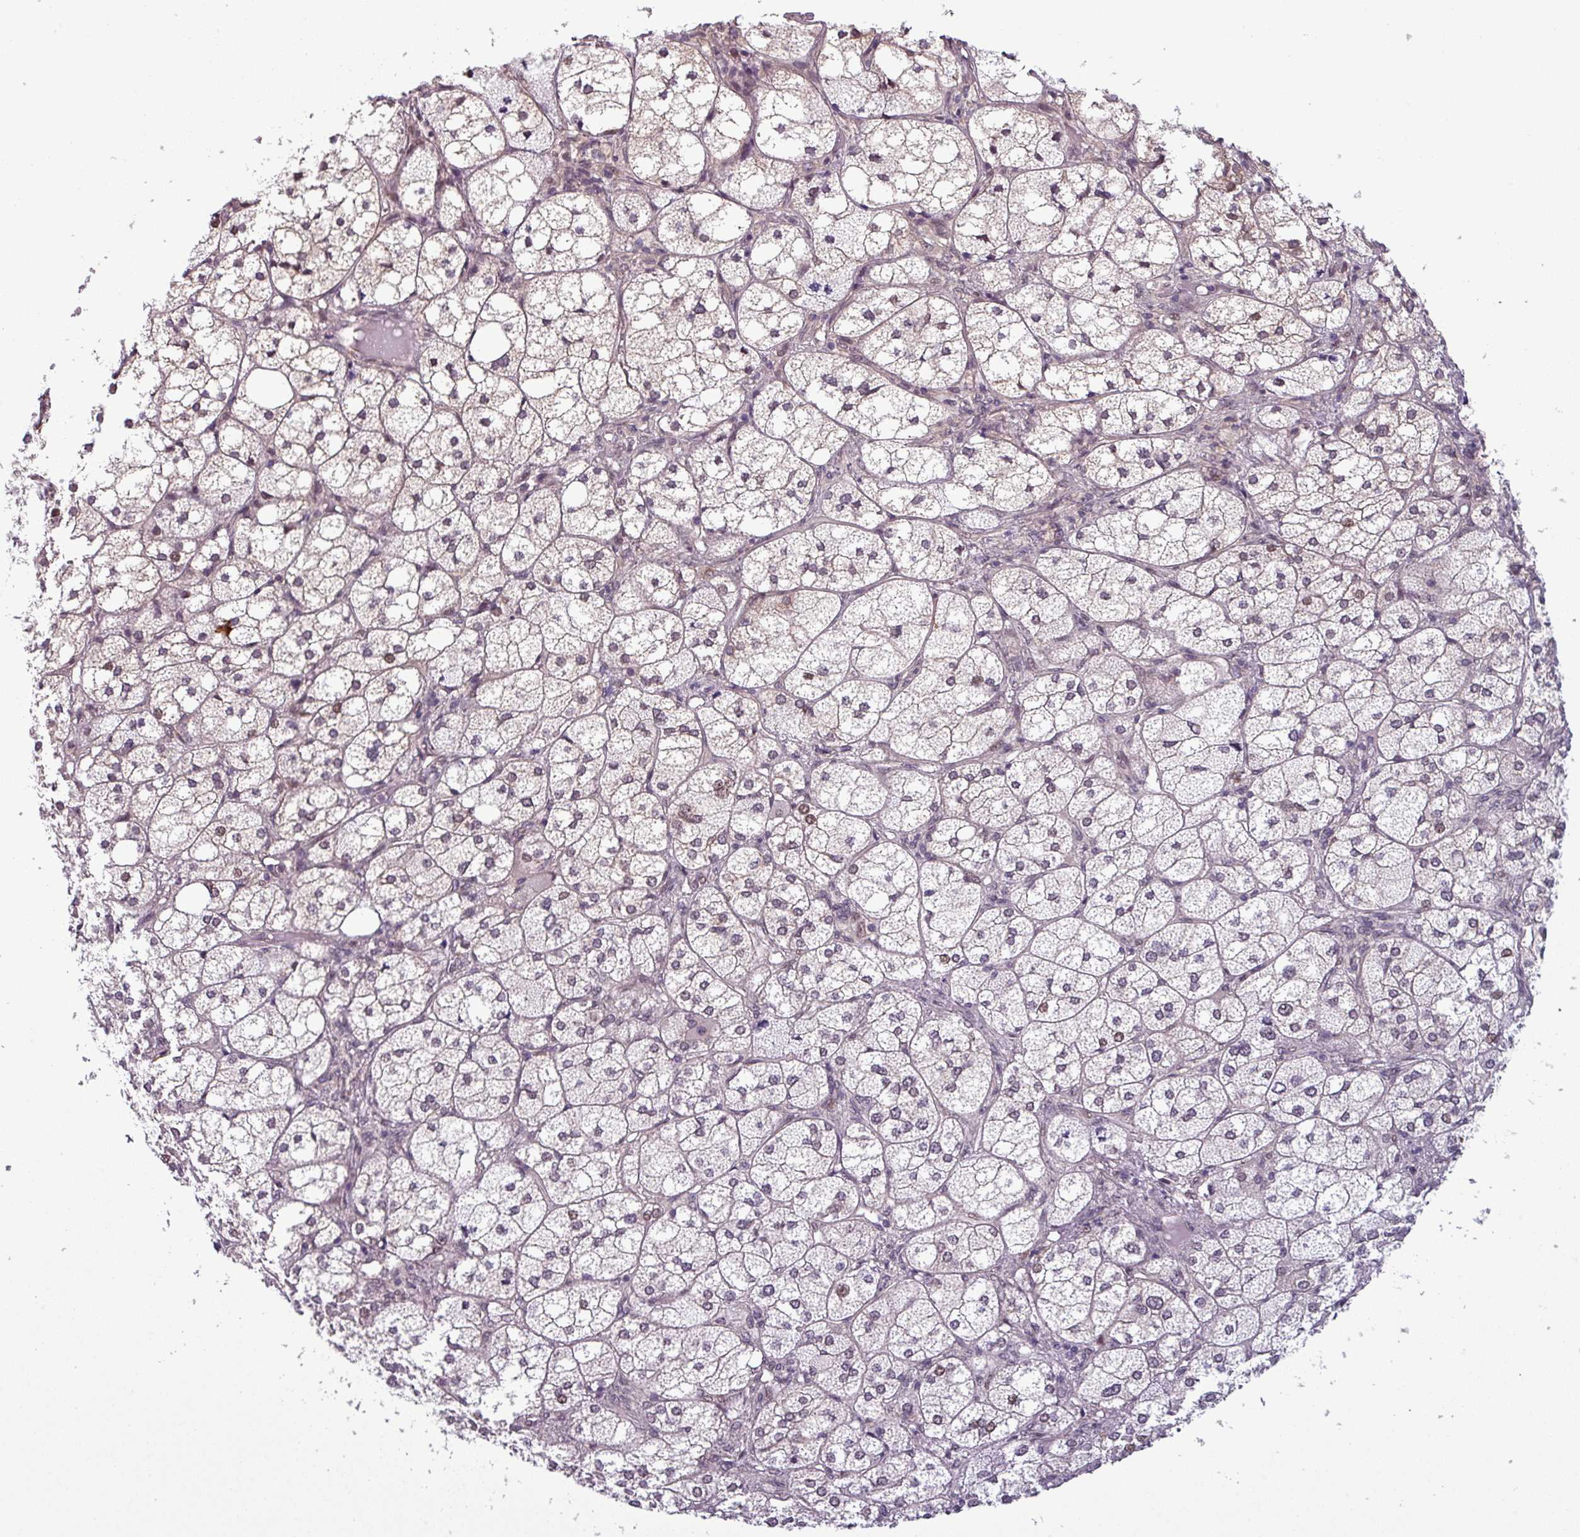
{"staining": {"intensity": "moderate", "quantity": "25%-75%", "location": "cytoplasmic/membranous,nuclear"}, "tissue": "adrenal gland", "cell_type": "Glandular cells", "image_type": "normal", "snomed": [{"axis": "morphology", "description": "Normal tissue, NOS"}, {"axis": "topography", "description": "Adrenal gland"}], "caption": "A brown stain labels moderate cytoplasmic/membranous,nuclear expression of a protein in glandular cells of normal adrenal gland.", "gene": "NPFFR1", "patient": {"sex": "female", "age": 61}}